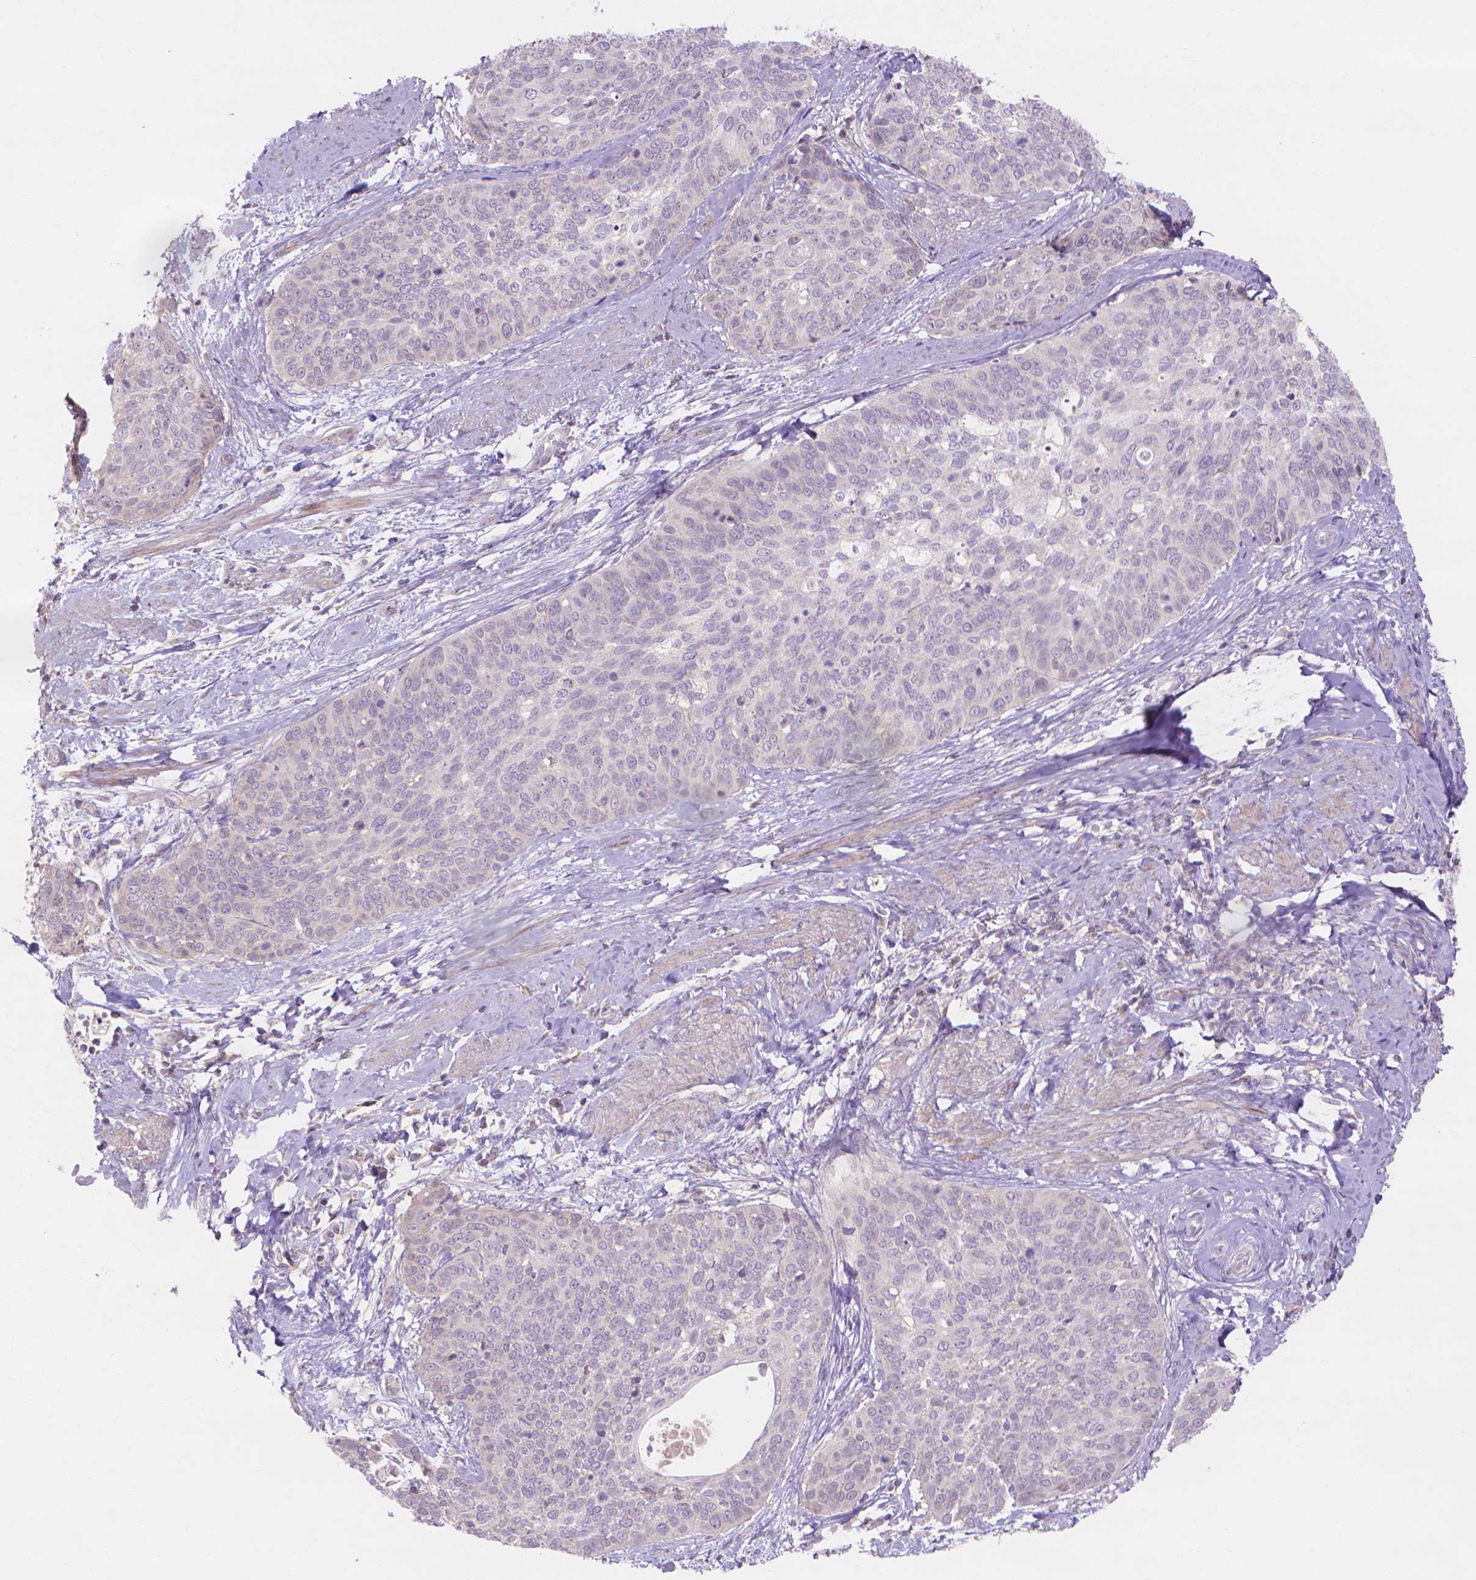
{"staining": {"intensity": "negative", "quantity": "none", "location": "none"}, "tissue": "cervical cancer", "cell_type": "Tumor cells", "image_type": "cancer", "snomed": [{"axis": "morphology", "description": "Squamous cell carcinoma, NOS"}, {"axis": "topography", "description": "Cervix"}], "caption": "An immunohistochemistry (IHC) micrograph of cervical cancer (squamous cell carcinoma) is shown. There is no staining in tumor cells of cervical cancer (squamous cell carcinoma).", "gene": "PRDM13", "patient": {"sex": "female", "age": 69}}